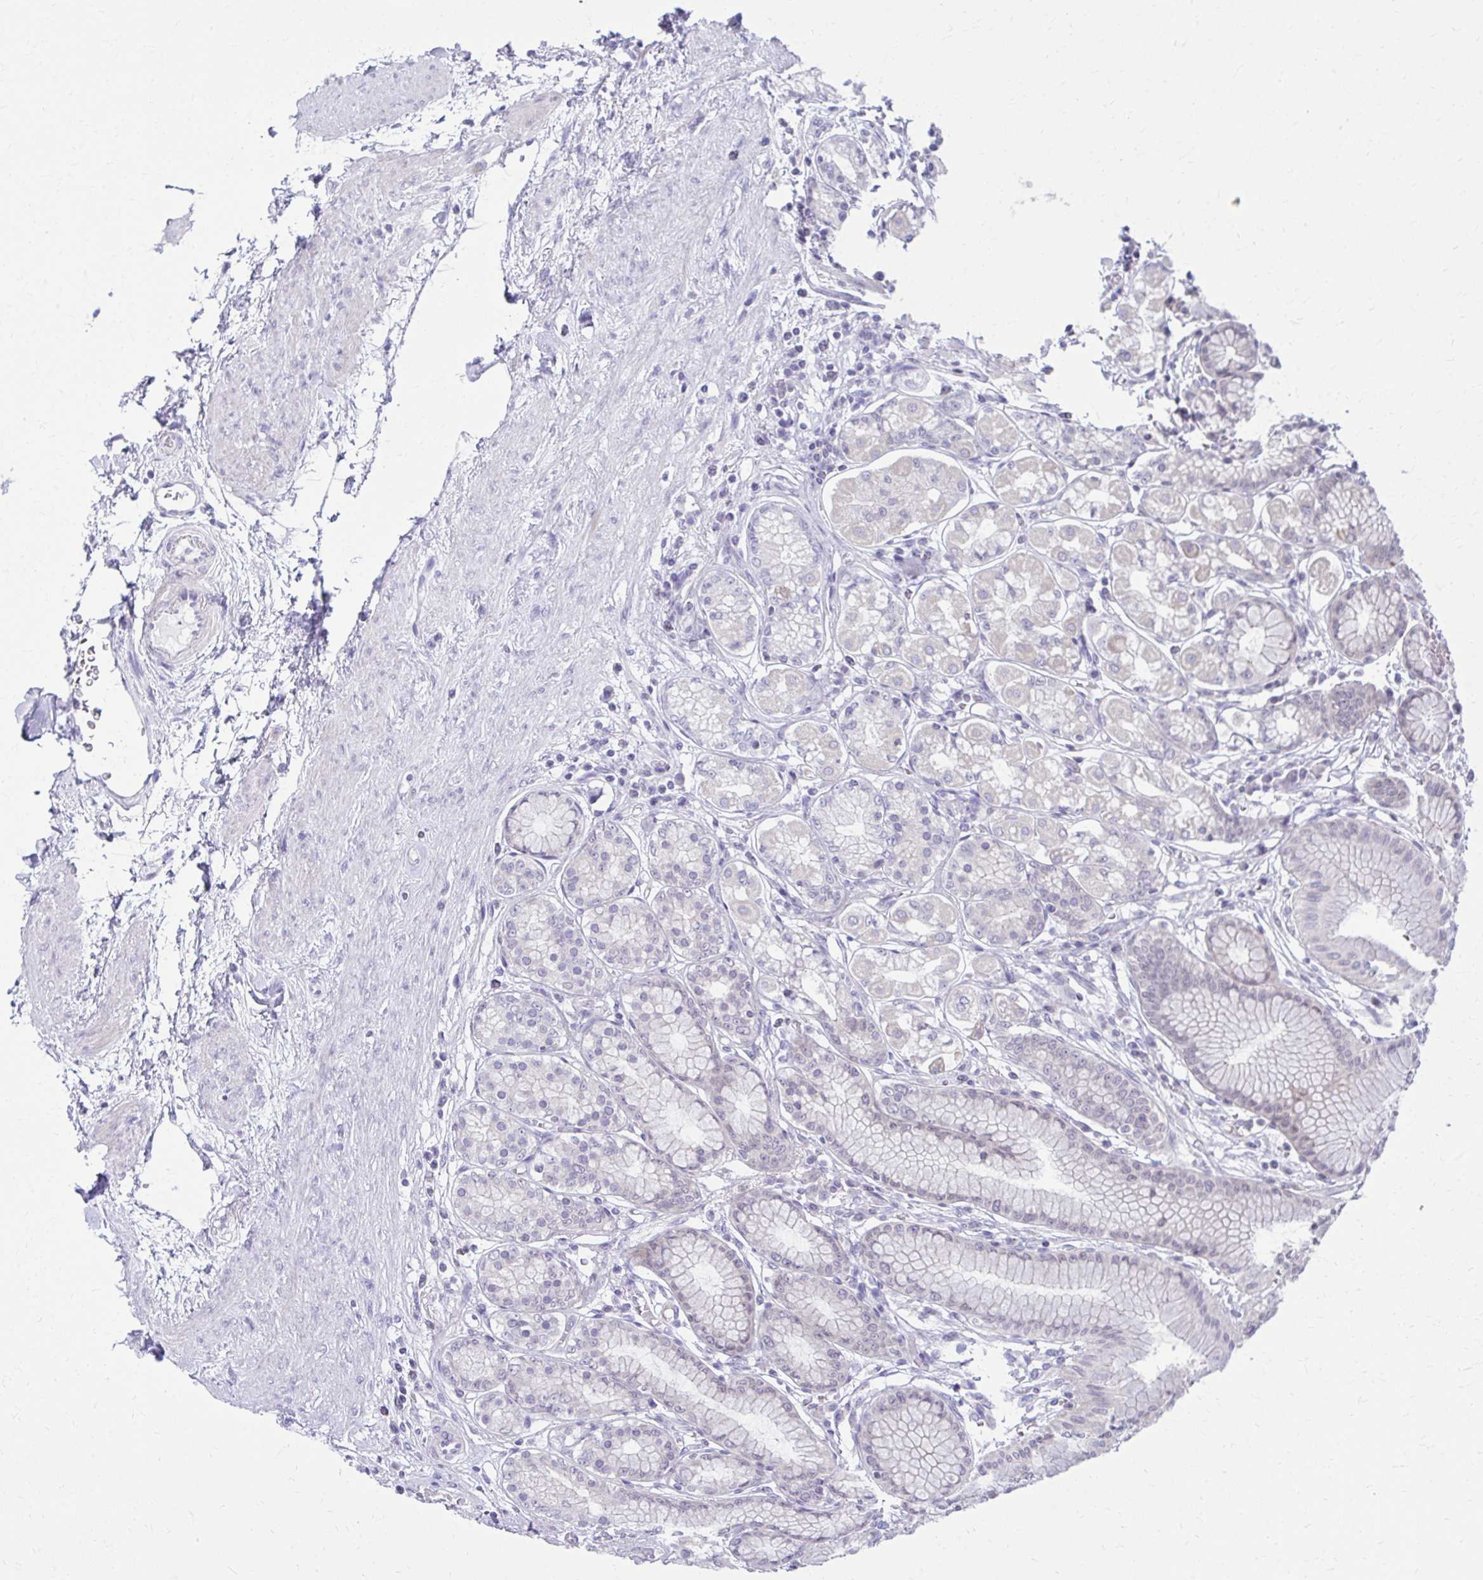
{"staining": {"intensity": "weak", "quantity": "25%-75%", "location": "cytoplasmic/membranous"}, "tissue": "stomach", "cell_type": "Glandular cells", "image_type": "normal", "snomed": [{"axis": "morphology", "description": "Normal tissue, NOS"}, {"axis": "topography", "description": "Stomach"}, {"axis": "topography", "description": "Stomach, lower"}], "caption": "DAB (3,3'-diaminobenzidine) immunohistochemical staining of normal stomach reveals weak cytoplasmic/membranous protein expression in approximately 25%-75% of glandular cells.", "gene": "OR7A5", "patient": {"sex": "male", "age": 76}}